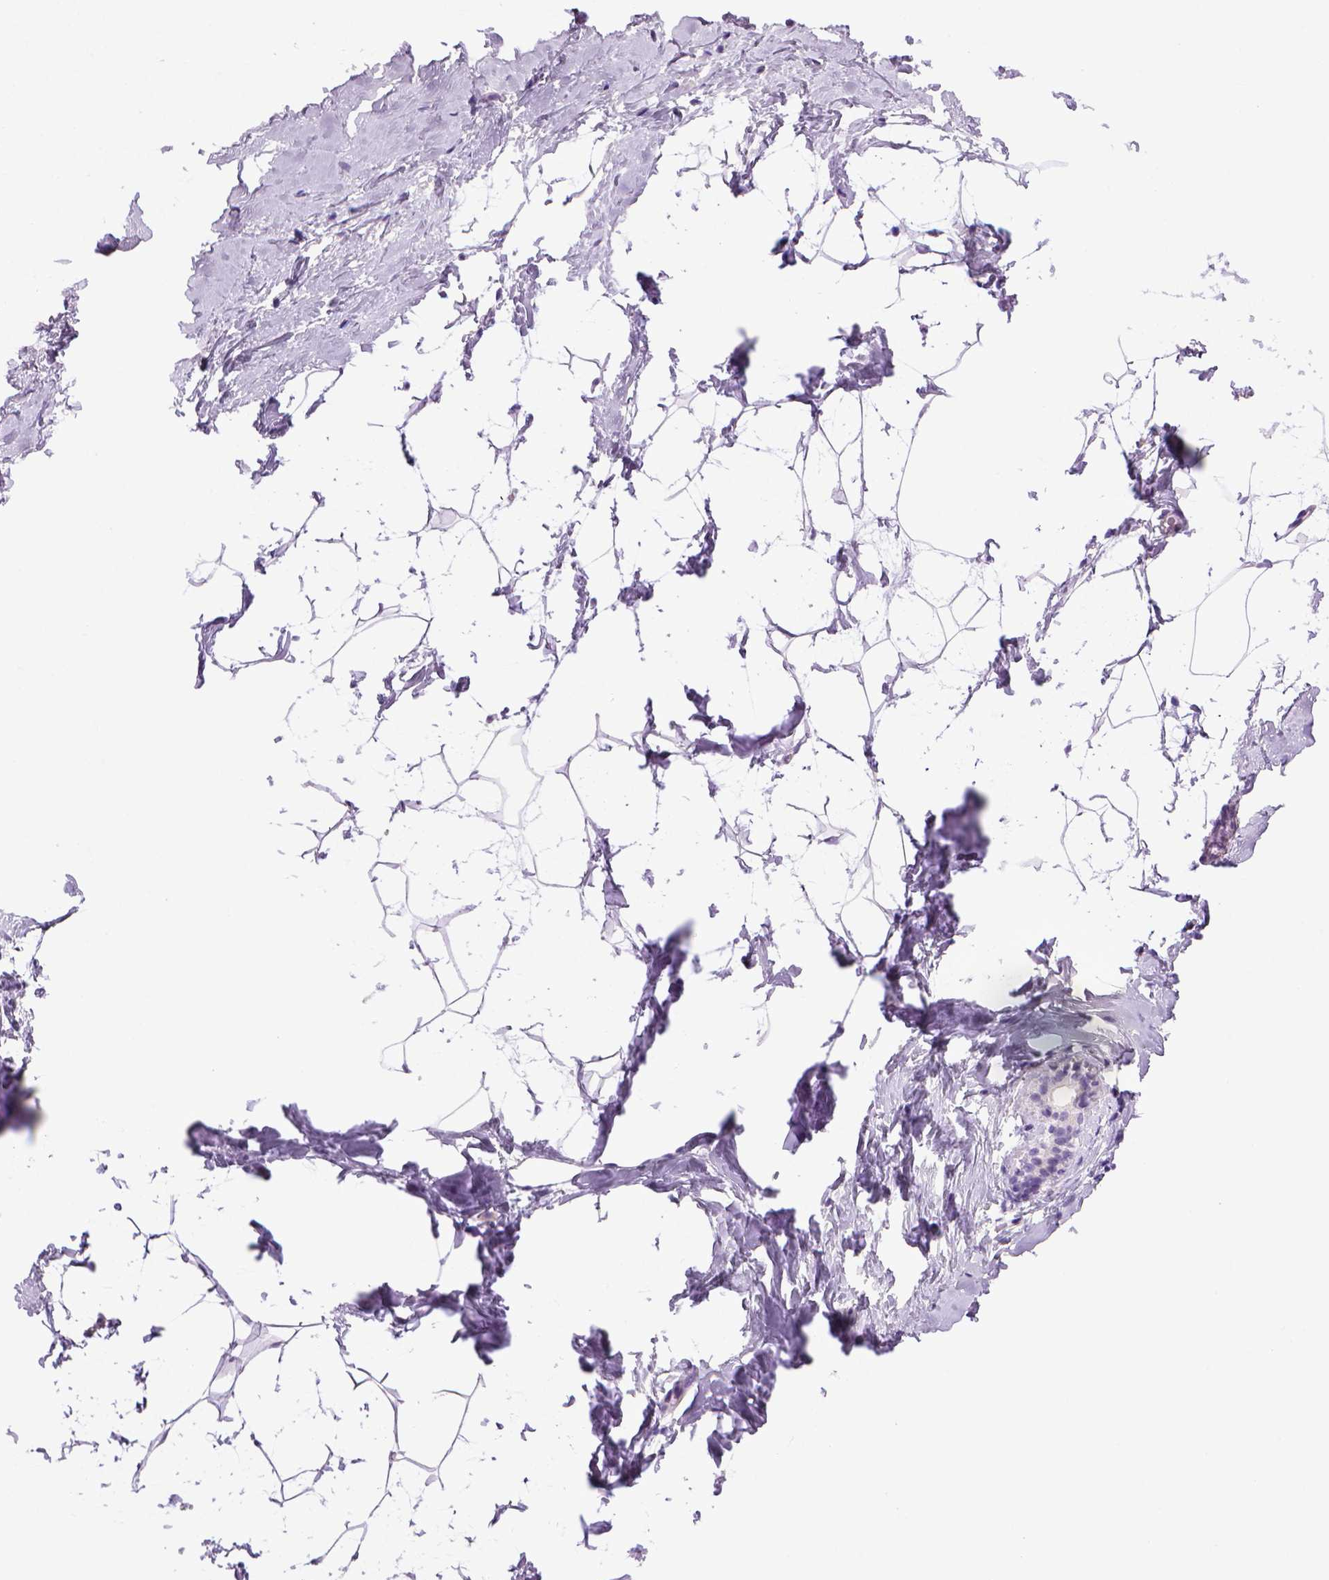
{"staining": {"intensity": "negative", "quantity": "none", "location": "none"}, "tissue": "breast", "cell_type": "Adipocytes", "image_type": "normal", "snomed": [{"axis": "morphology", "description": "Normal tissue, NOS"}, {"axis": "topography", "description": "Breast"}], "caption": "Immunohistochemical staining of benign human breast displays no significant expression in adipocytes.", "gene": "SGCG", "patient": {"sex": "female", "age": 32}}